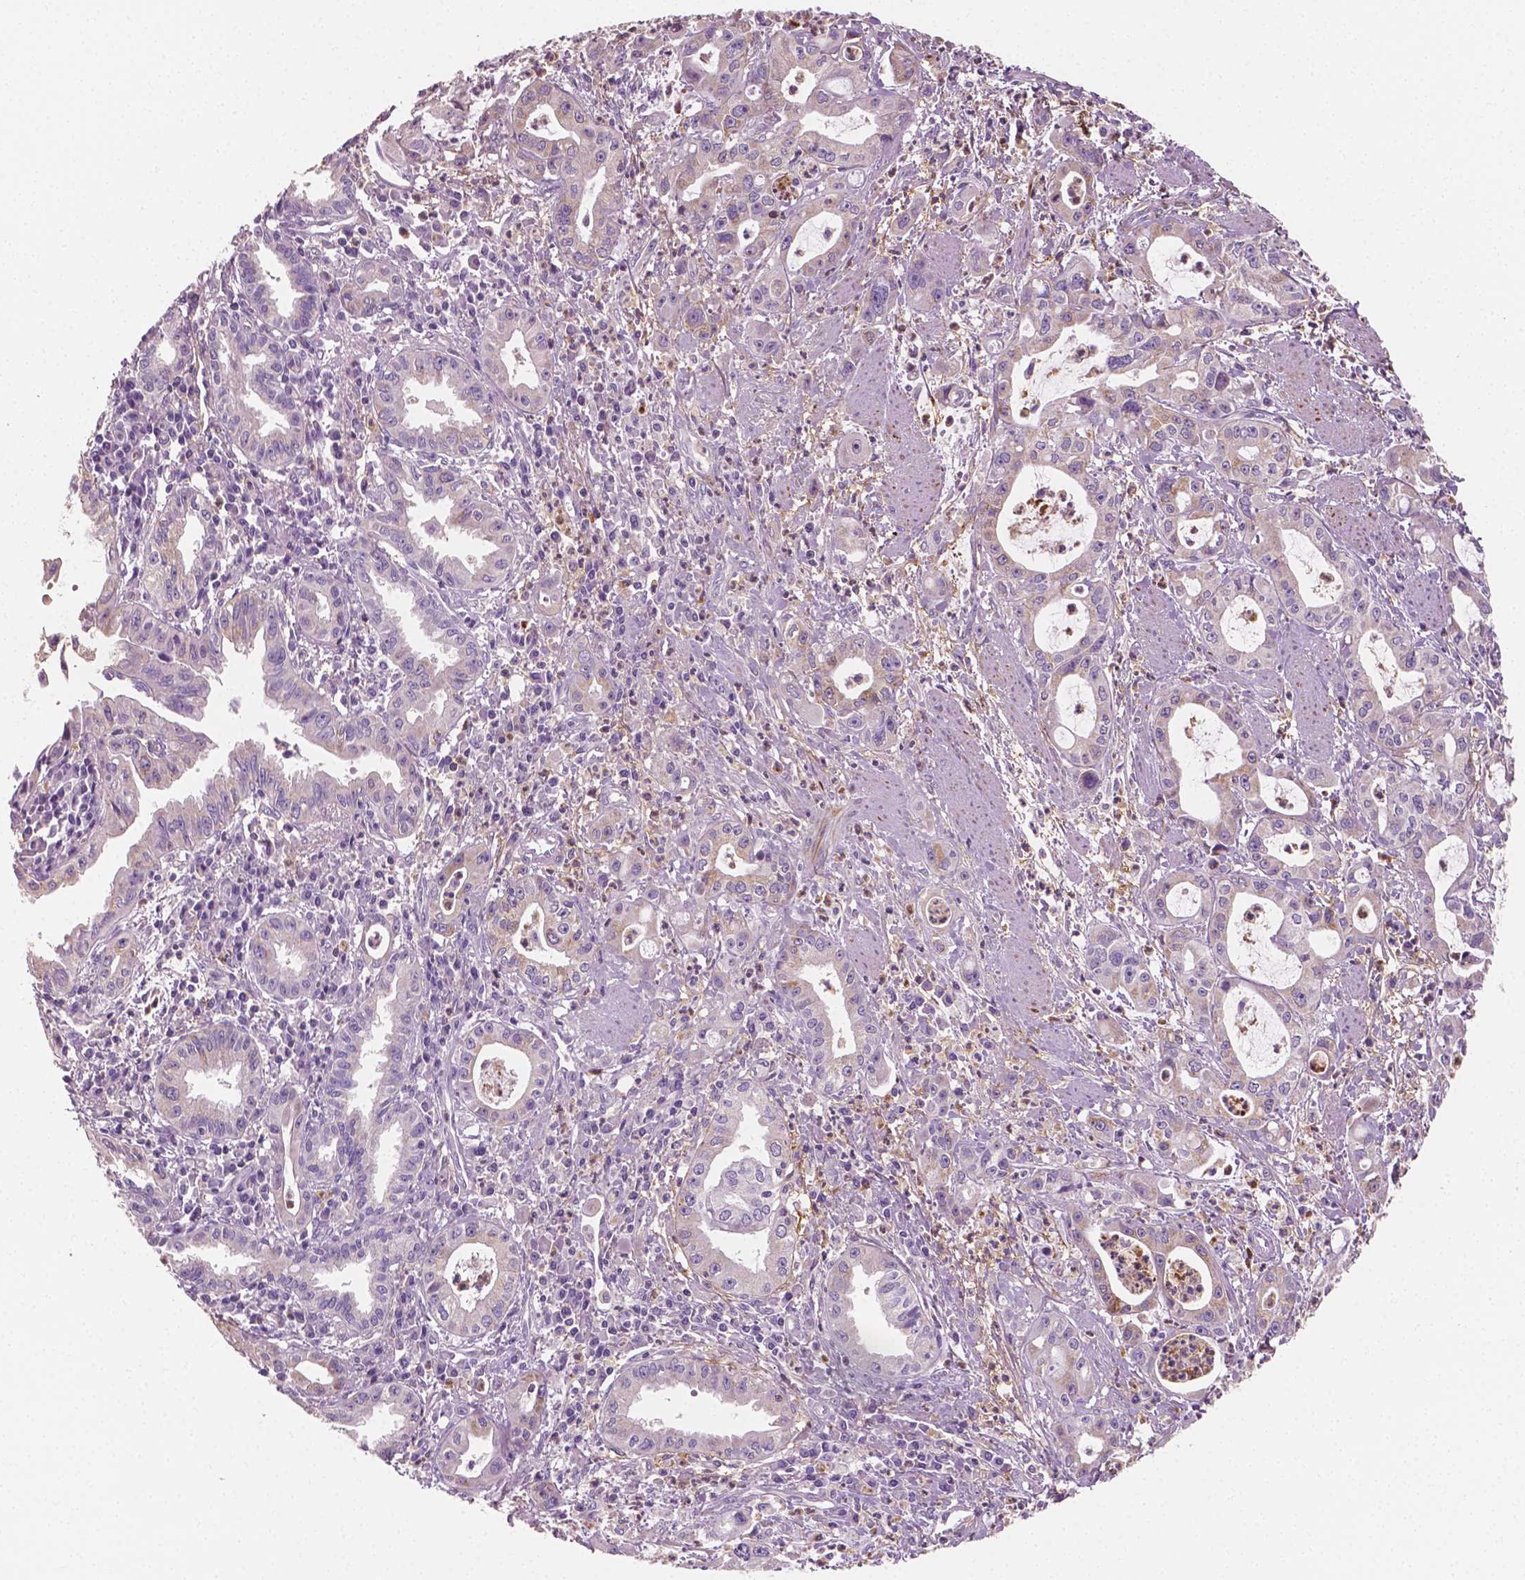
{"staining": {"intensity": "negative", "quantity": "none", "location": "none"}, "tissue": "pancreatic cancer", "cell_type": "Tumor cells", "image_type": "cancer", "snomed": [{"axis": "morphology", "description": "Adenocarcinoma, NOS"}, {"axis": "topography", "description": "Pancreas"}], "caption": "Human pancreatic cancer (adenocarcinoma) stained for a protein using IHC displays no positivity in tumor cells.", "gene": "PTX3", "patient": {"sex": "male", "age": 72}}